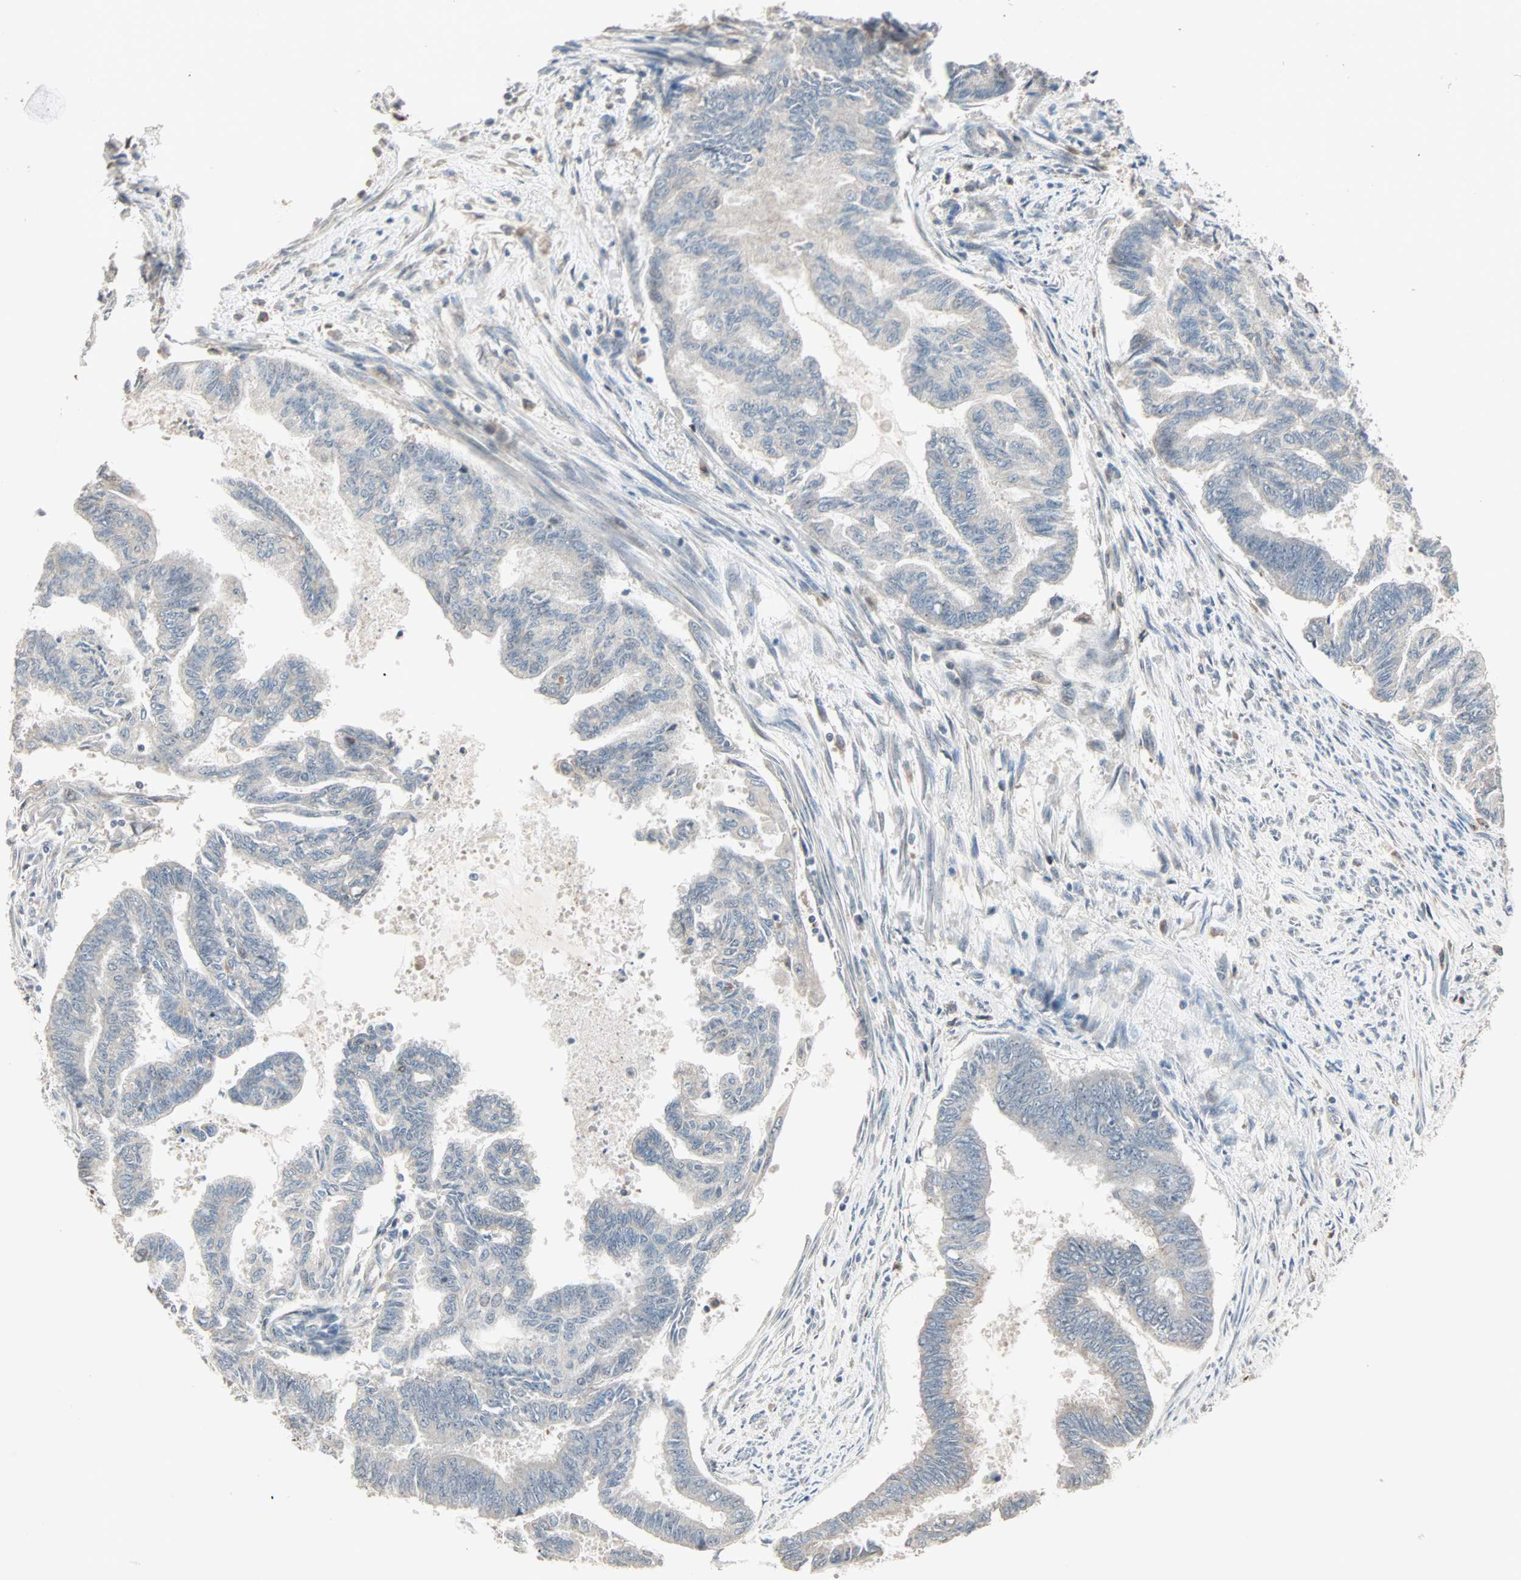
{"staining": {"intensity": "negative", "quantity": "none", "location": "none"}, "tissue": "endometrial cancer", "cell_type": "Tumor cells", "image_type": "cancer", "snomed": [{"axis": "morphology", "description": "Adenocarcinoma, NOS"}, {"axis": "topography", "description": "Endometrium"}], "caption": "The image shows no staining of tumor cells in endometrial cancer. (Stains: DAB (3,3'-diaminobenzidine) immunohistochemistry with hematoxylin counter stain, Microscopy: brightfield microscopy at high magnification).", "gene": "KDM4A", "patient": {"sex": "female", "age": 86}}